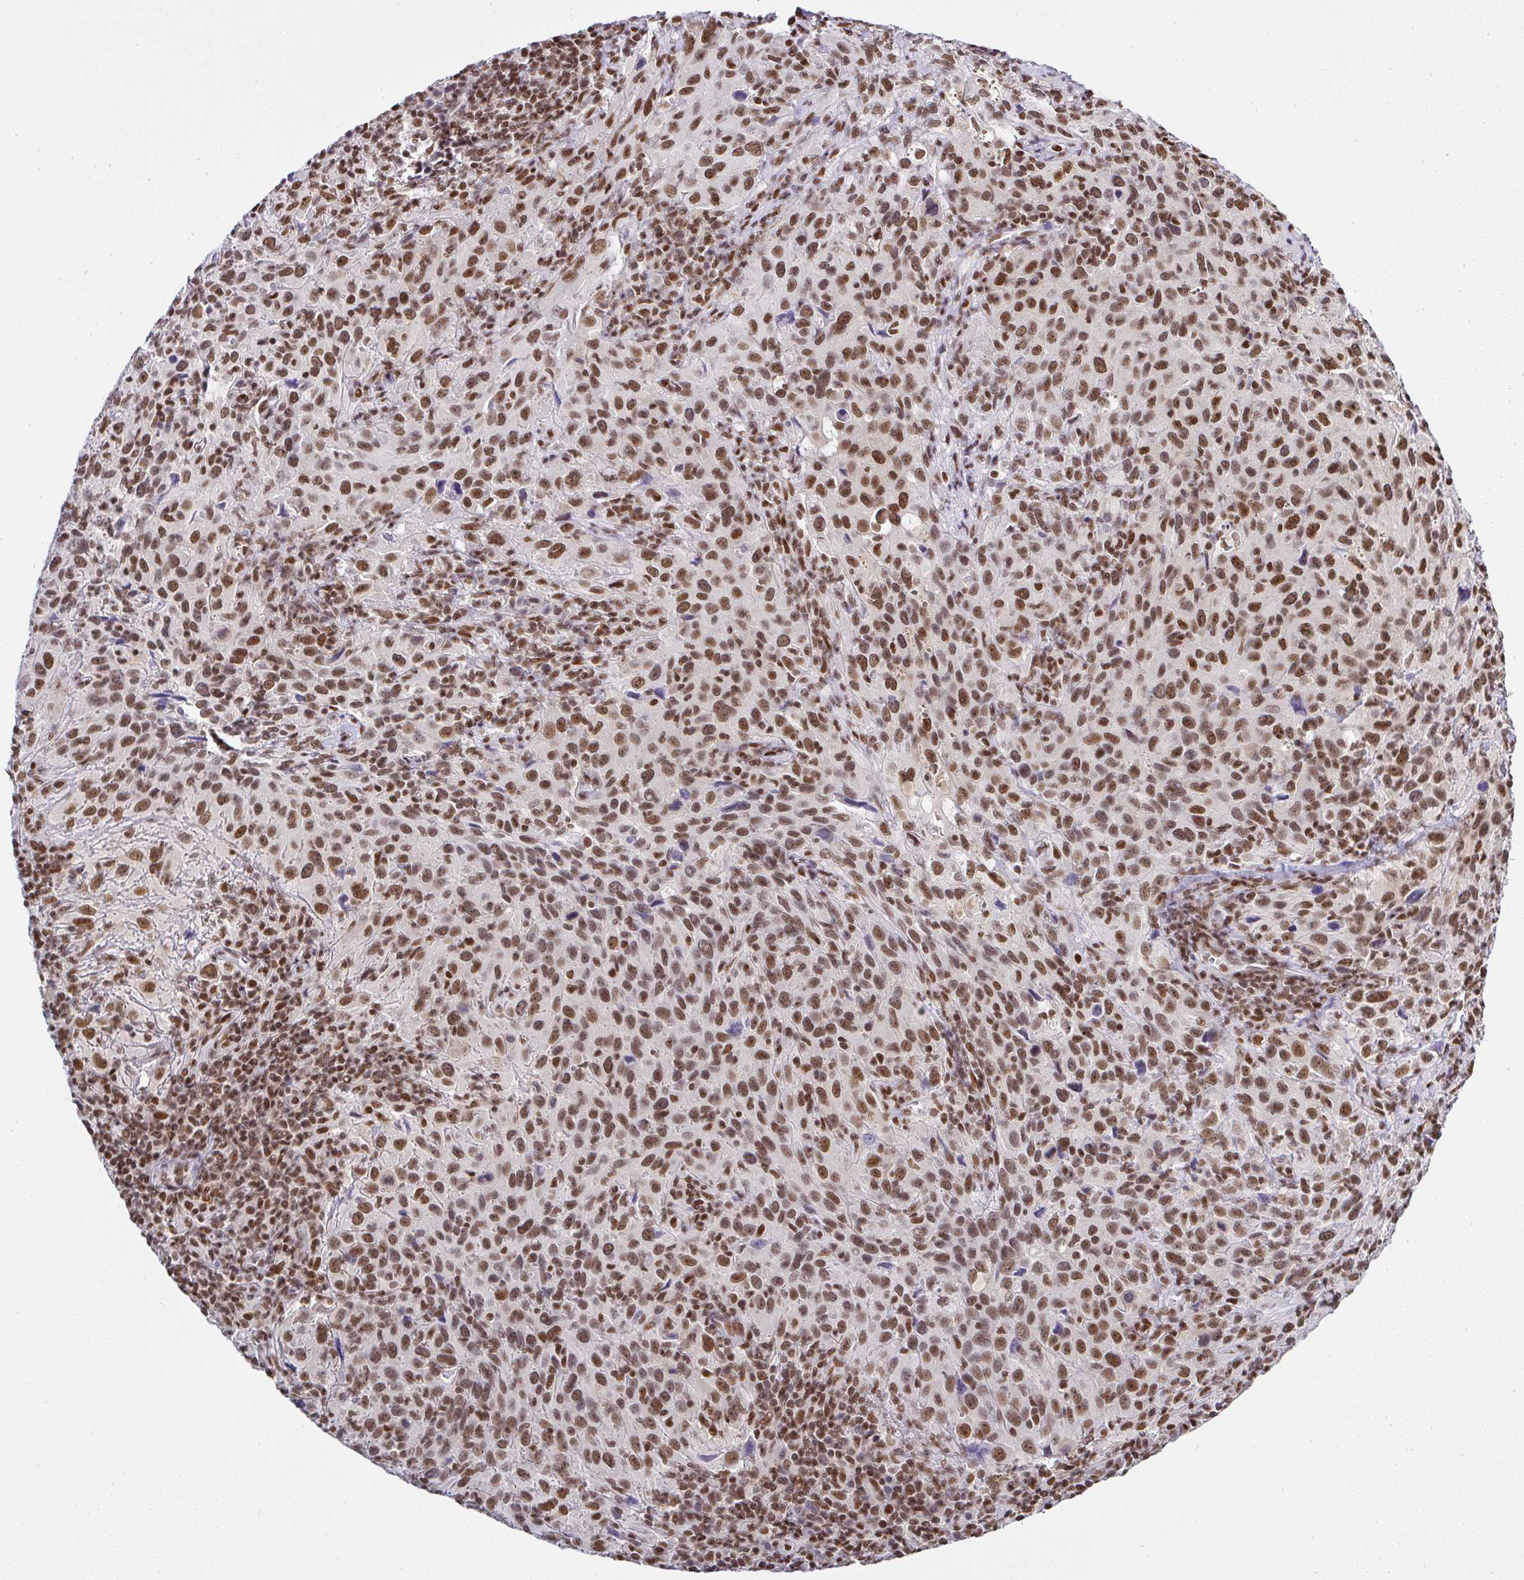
{"staining": {"intensity": "moderate", "quantity": ">75%", "location": "nuclear"}, "tissue": "cervical cancer", "cell_type": "Tumor cells", "image_type": "cancer", "snomed": [{"axis": "morphology", "description": "Squamous cell carcinoma, NOS"}, {"axis": "topography", "description": "Cervix"}], "caption": "Moderate nuclear protein expression is appreciated in about >75% of tumor cells in squamous cell carcinoma (cervical).", "gene": "DR1", "patient": {"sex": "female", "age": 51}}